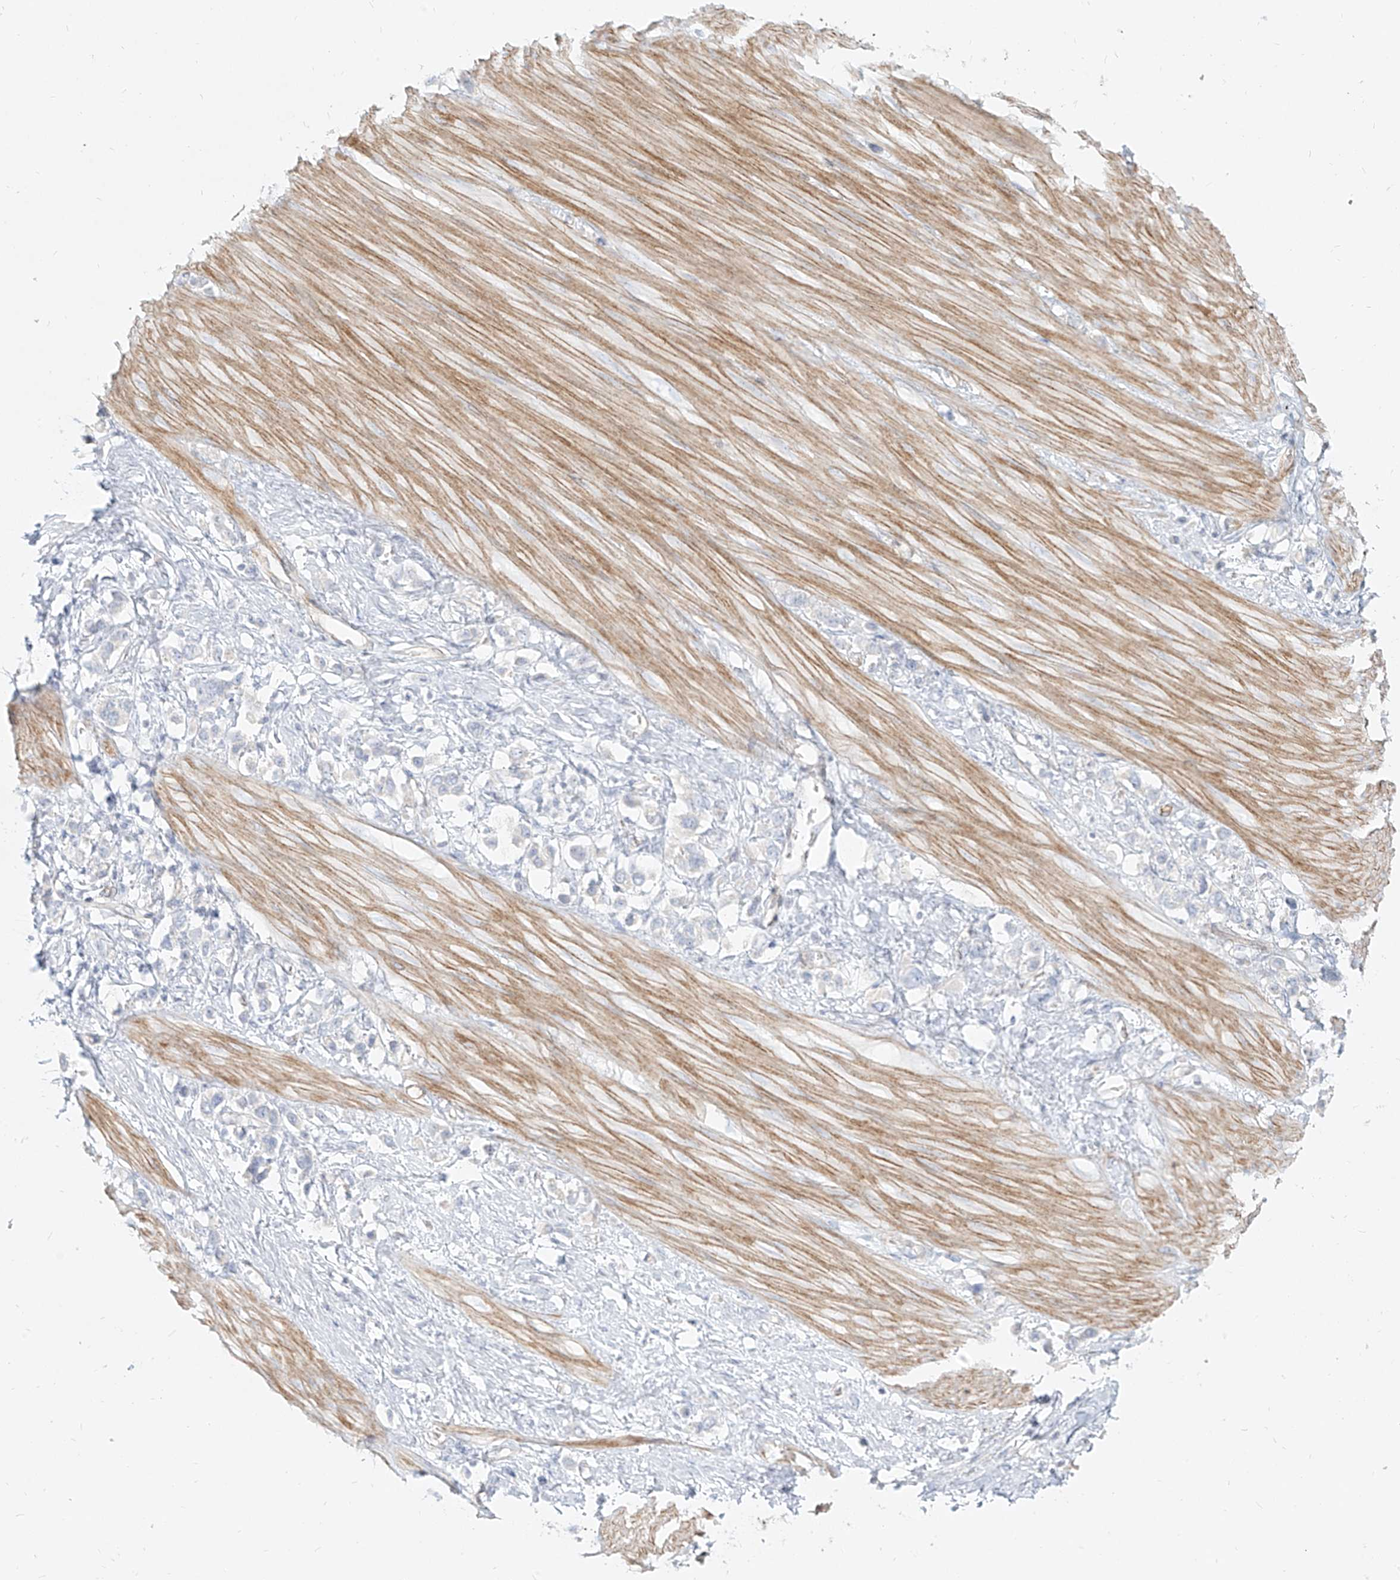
{"staining": {"intensity": "negative", "quantity": "none", "location": "none"}, "tissue": "stomach cancer", "cell_type": "Tumor cells", "image_type": "cancer", "snomed": [{"axis": "morphology", "description": "Adenocarcinoma, NOS"}, {"axis": "topography", "description": "Stomach"}], "caption": "Stomach cancer (adenocarcinoma) stained for a protein using immunohistochemistry displays no staining tumor cells.", "gene": "ITPKB", "patient": {"sex": "female", "age": 65}}